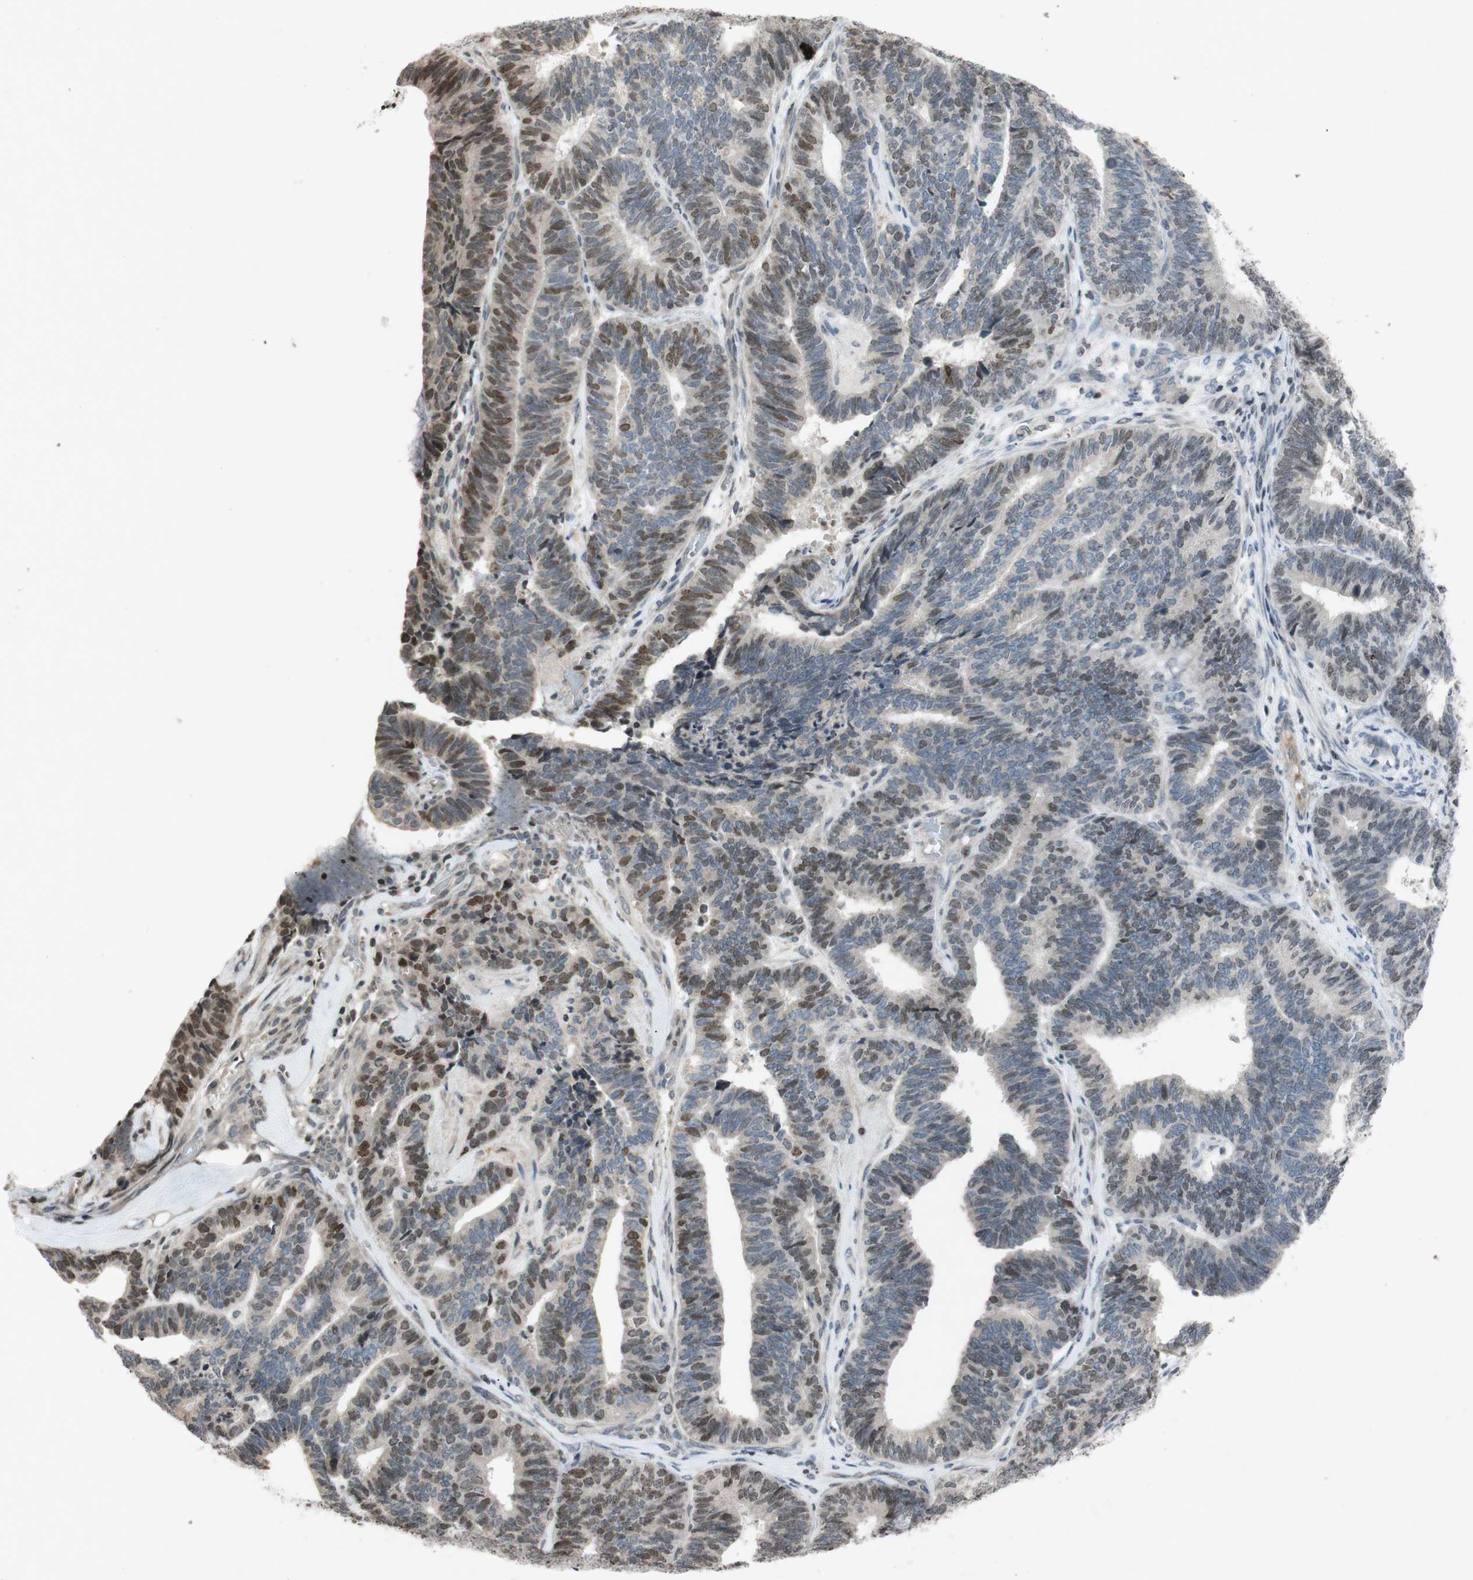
{"staining": {"intensity": "moderate", "quantity": "<25%", "location": "nuclear"}, "tissue": "endometrial cancer", "cell_type": "Tumor cells", "image_type": "cancer", "snomed": [{"axis": "morphology", "description": "Adenocarcinoma, NOS"}, {"axis": "topography", "description": "Endometrium"}], "caption": "Immunohistochemistry (IHC) histopathology image of human endometrial cancer stained for a protein (brown), which reveals low levels of moderate nuclear expression in about <25% of tumor cells.", "gene": "MCM6", "patient": {"sex": "female", "age": 70}}